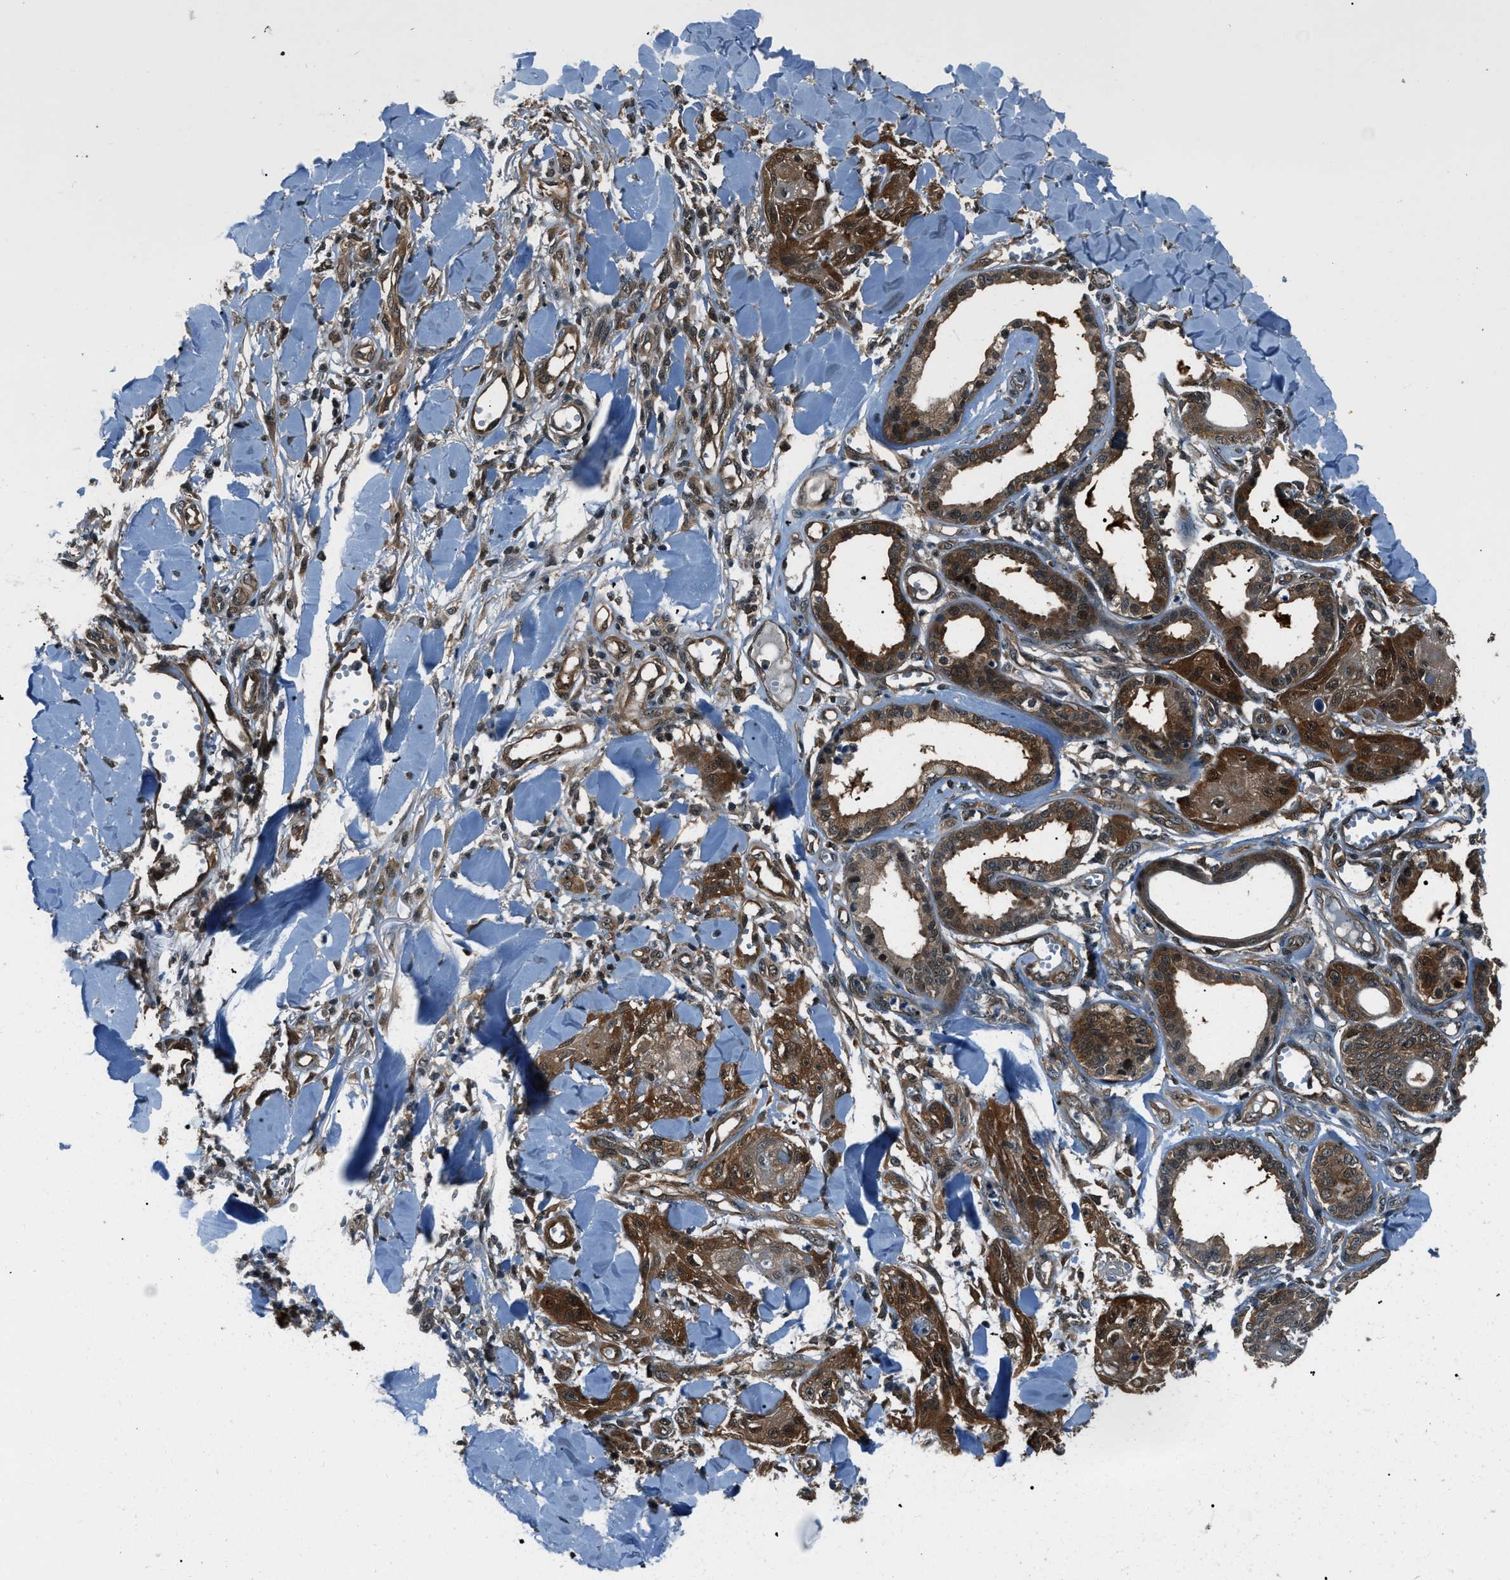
{"staining": {"intensity": "strong", "quantity": "25%-75%", "location": "cytoplasmic/membranous,nuclear"}, "tissue": "skin cancer", "cell_type": "Tumor cells", "image_type": "cancer", "snomed": [{"axis": "morphology", "description": "Squamous cell carcinoma, NOS"}, {"axis": "topography", "description": "Skin"}], "caption": "Human skin cancer (squamous cell carcinoma) stained with a protein marker reveals strong staining in tumor cells.", "gene": "NUDCD3", "patient": {"sex": "male", "age": 74}}